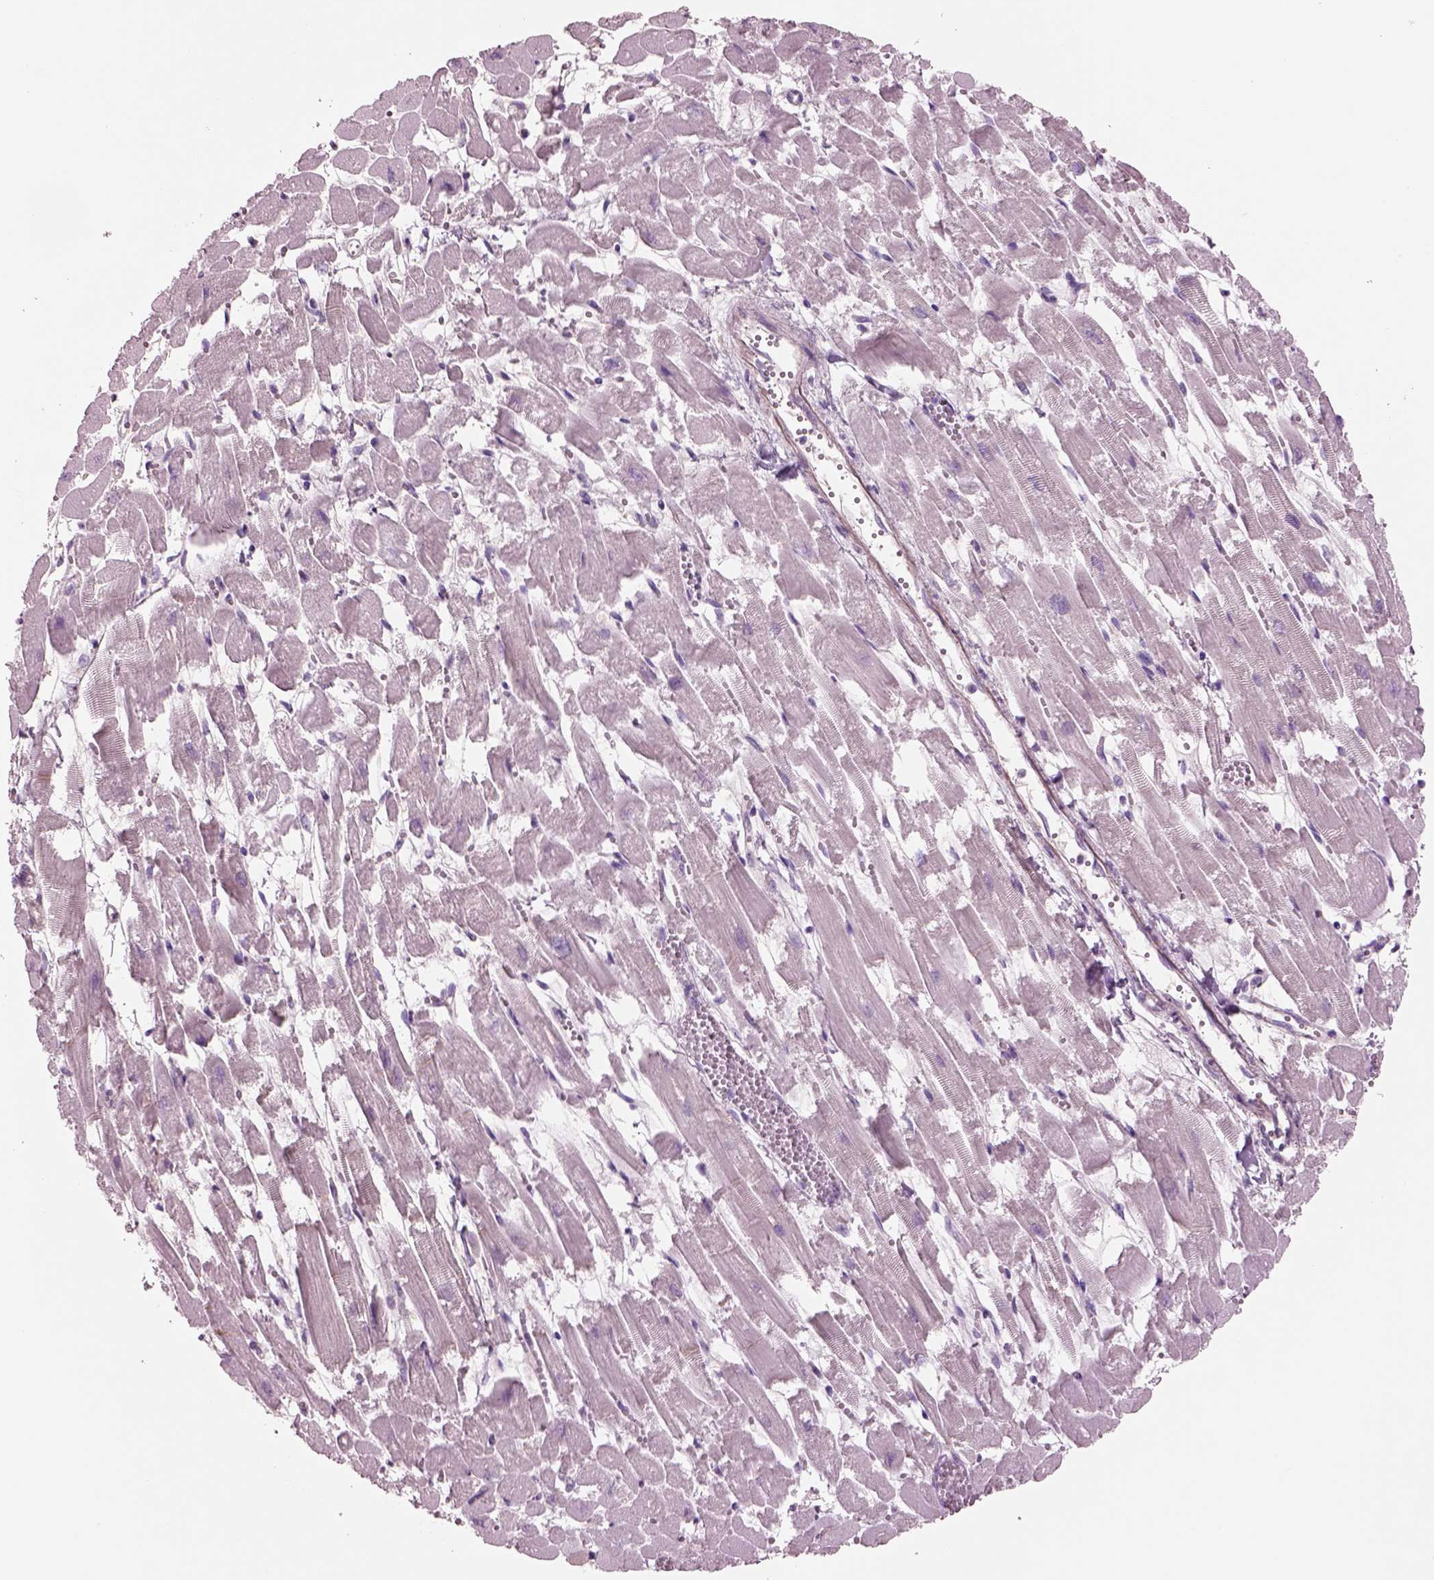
{"staining": {"intensity": "moderate", "quantity": "<25%", "location": "nuclear"}, "tissue": "heart muscle", "cell_type": "Cardiomyocytes", "image_type": "normal", "snomed": [{"axis": "morphology", "description": "Normal tissue, NOS"}, {"axis": "topography", "description": "Heart"}], "caption": "Immunohistochemistry (IHC) (DAB) staining of unremarkable human heart muscle shows moderate nuclear protein staining in about <25% of cardiomyocytes.", "gene": "SEPHS1", "patient": {"sex": "female", "age": 52}}